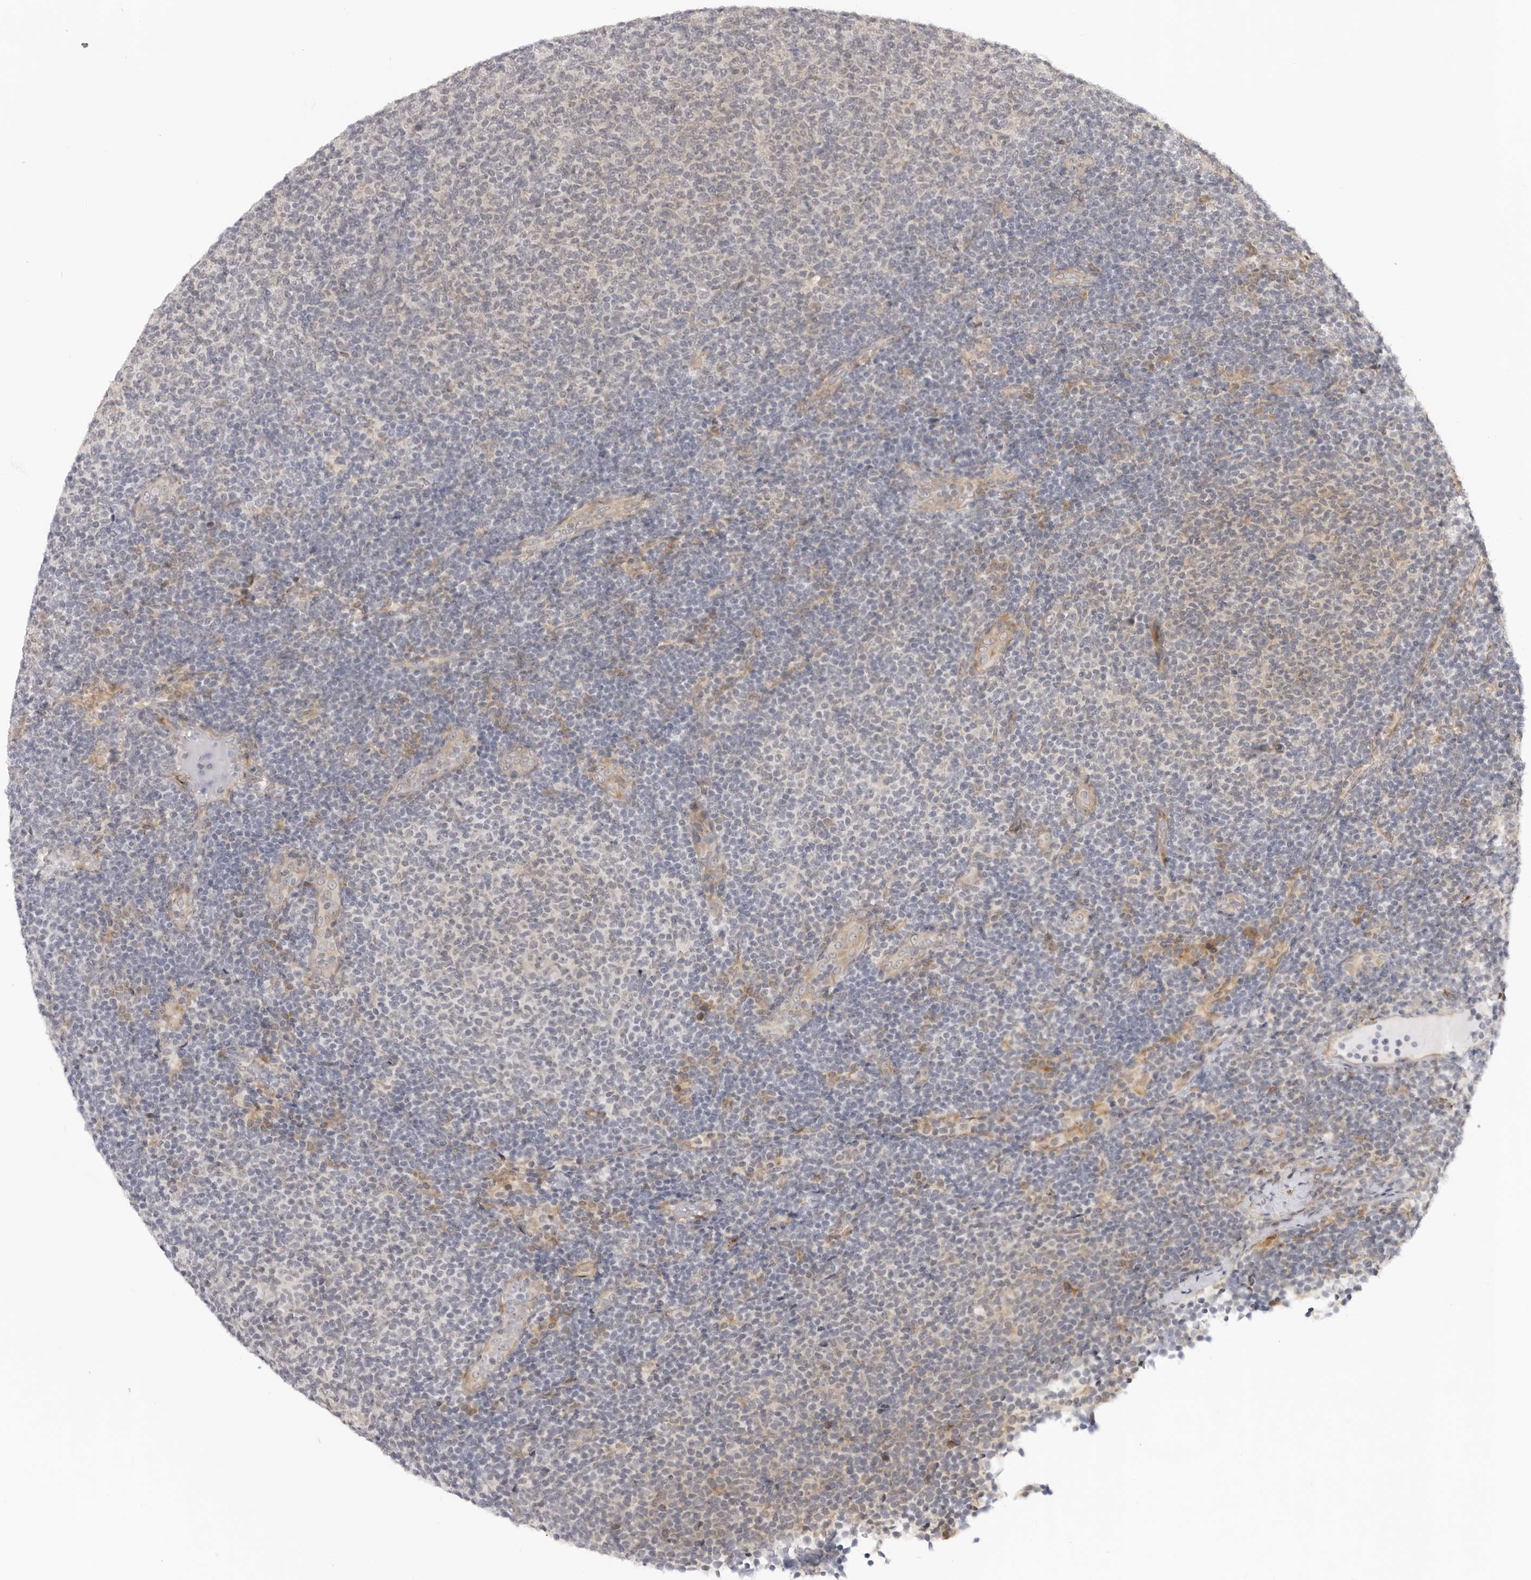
{"staining": {"intensity": "negative", "quantity": "none", "location": "none"}, "tissue": "lymphoma", "cell_type": "Tumor cells", "image_type": "cancer", "snomed": [{"axis": "morphology", "description": "Malignant lymphoma, non-Hodgkin's type, Low grade"}, {"axis": "topography", "description": "Lymph node"}], "caption": "An IHC photomicrograph of low-grade malignant lymphoma, non-Hodgkin's type is shown. There is no staining in tumor cells of low-grade malignant lymphoma, non-Hodgkin's type.", "gene": "SRGAP2", "patient": {"sex": "male", "age": 66}}